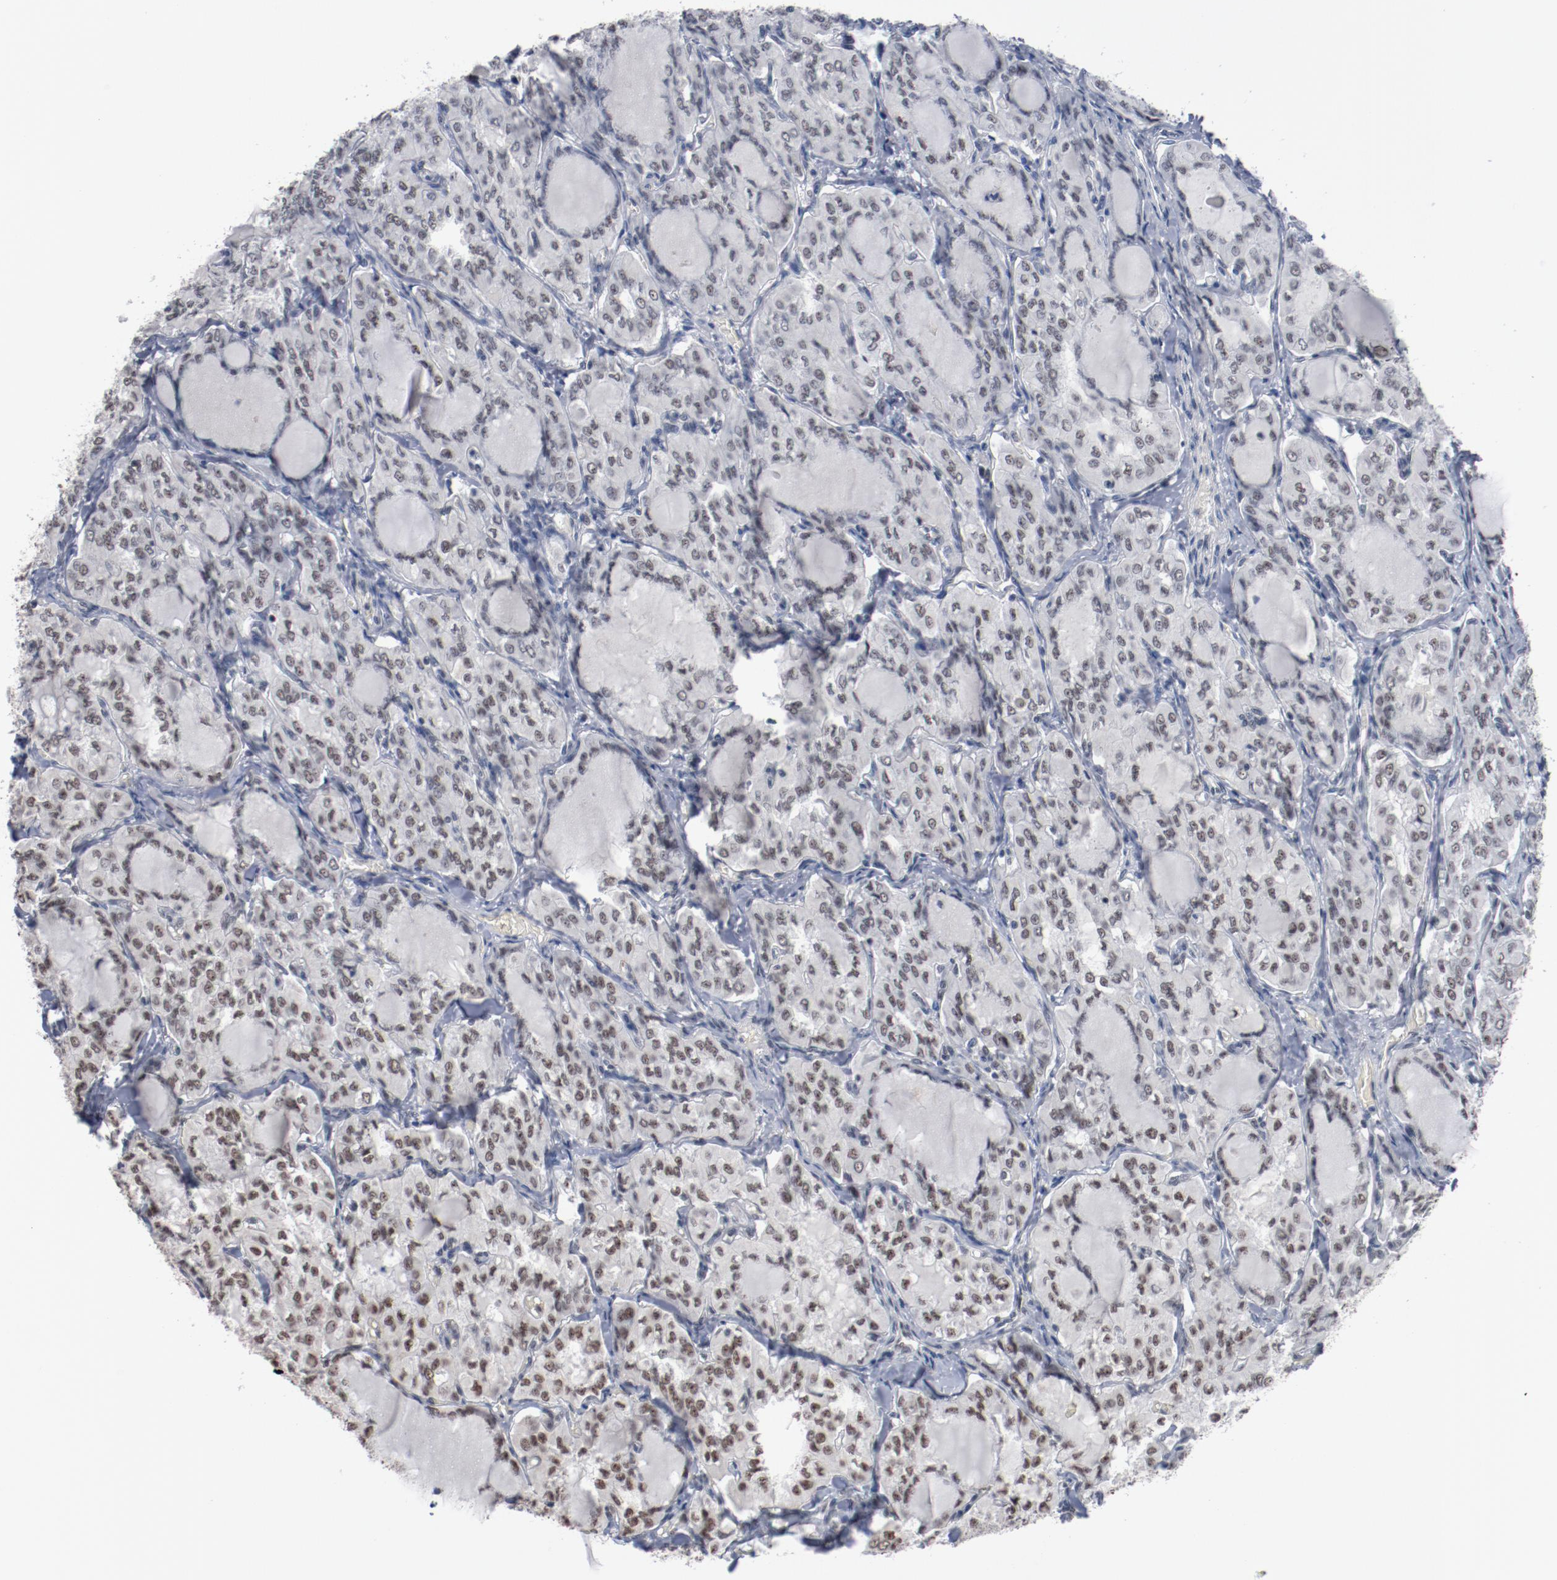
{"staining": {"intensity": "weak", "quantity": ">75%", "location": "nuclear"}, "tissue": "thyroid cancer", "cell_type": "Tumor cells", "image_type": "cancer", "snomed": [{"axis": "morphology", "description": "Papillary adenocarcinoma, NOS"}, {"axis": "topography", "description": "Thyroid gland"}], "caption": "IHC (DAB) staining of thyroid papillary adenocarcinoma displays weak nuclear protein positivity in about >75% of tumor cells.", "gene": "BUB3", "patient": {"sex": "male", "age": 20}}